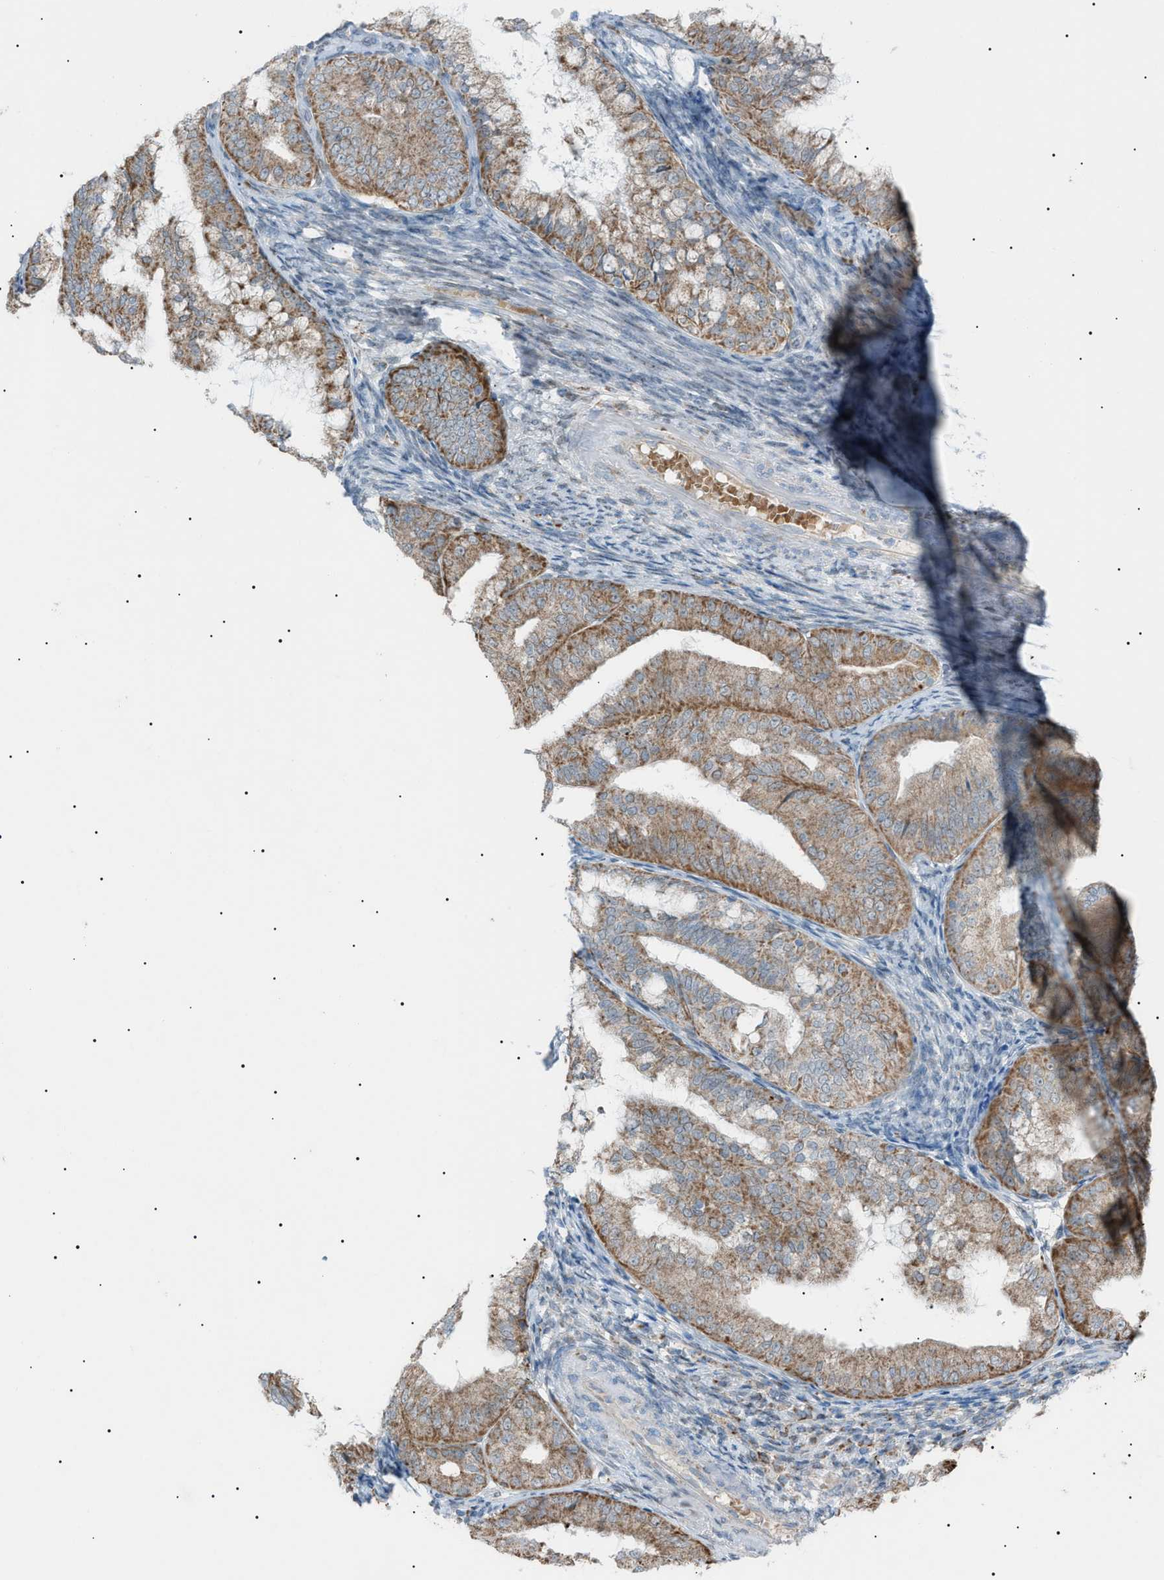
{"staining": {"intensity": "moderate", "quantity": ">75%", "location": "cytoplasmic/membranous"}, "tissue": "endometrial cancer", "cell_type": "Tumor cells", "image_type": "cancer", "snomed": [{"axis": "morphology", "description": "Adenocarcinoma, NOS"}, {"axis": "topography", "description": "Endometrium"}], "caption": "About >75% of tumor cells in endometrial cancer demonstrate moderate cytoplasmic/membranous protein staining as visualized by brown immunohistochemical staining.", "gene": "ZNF516", "patient": {"sex": "female", "age": 63}}